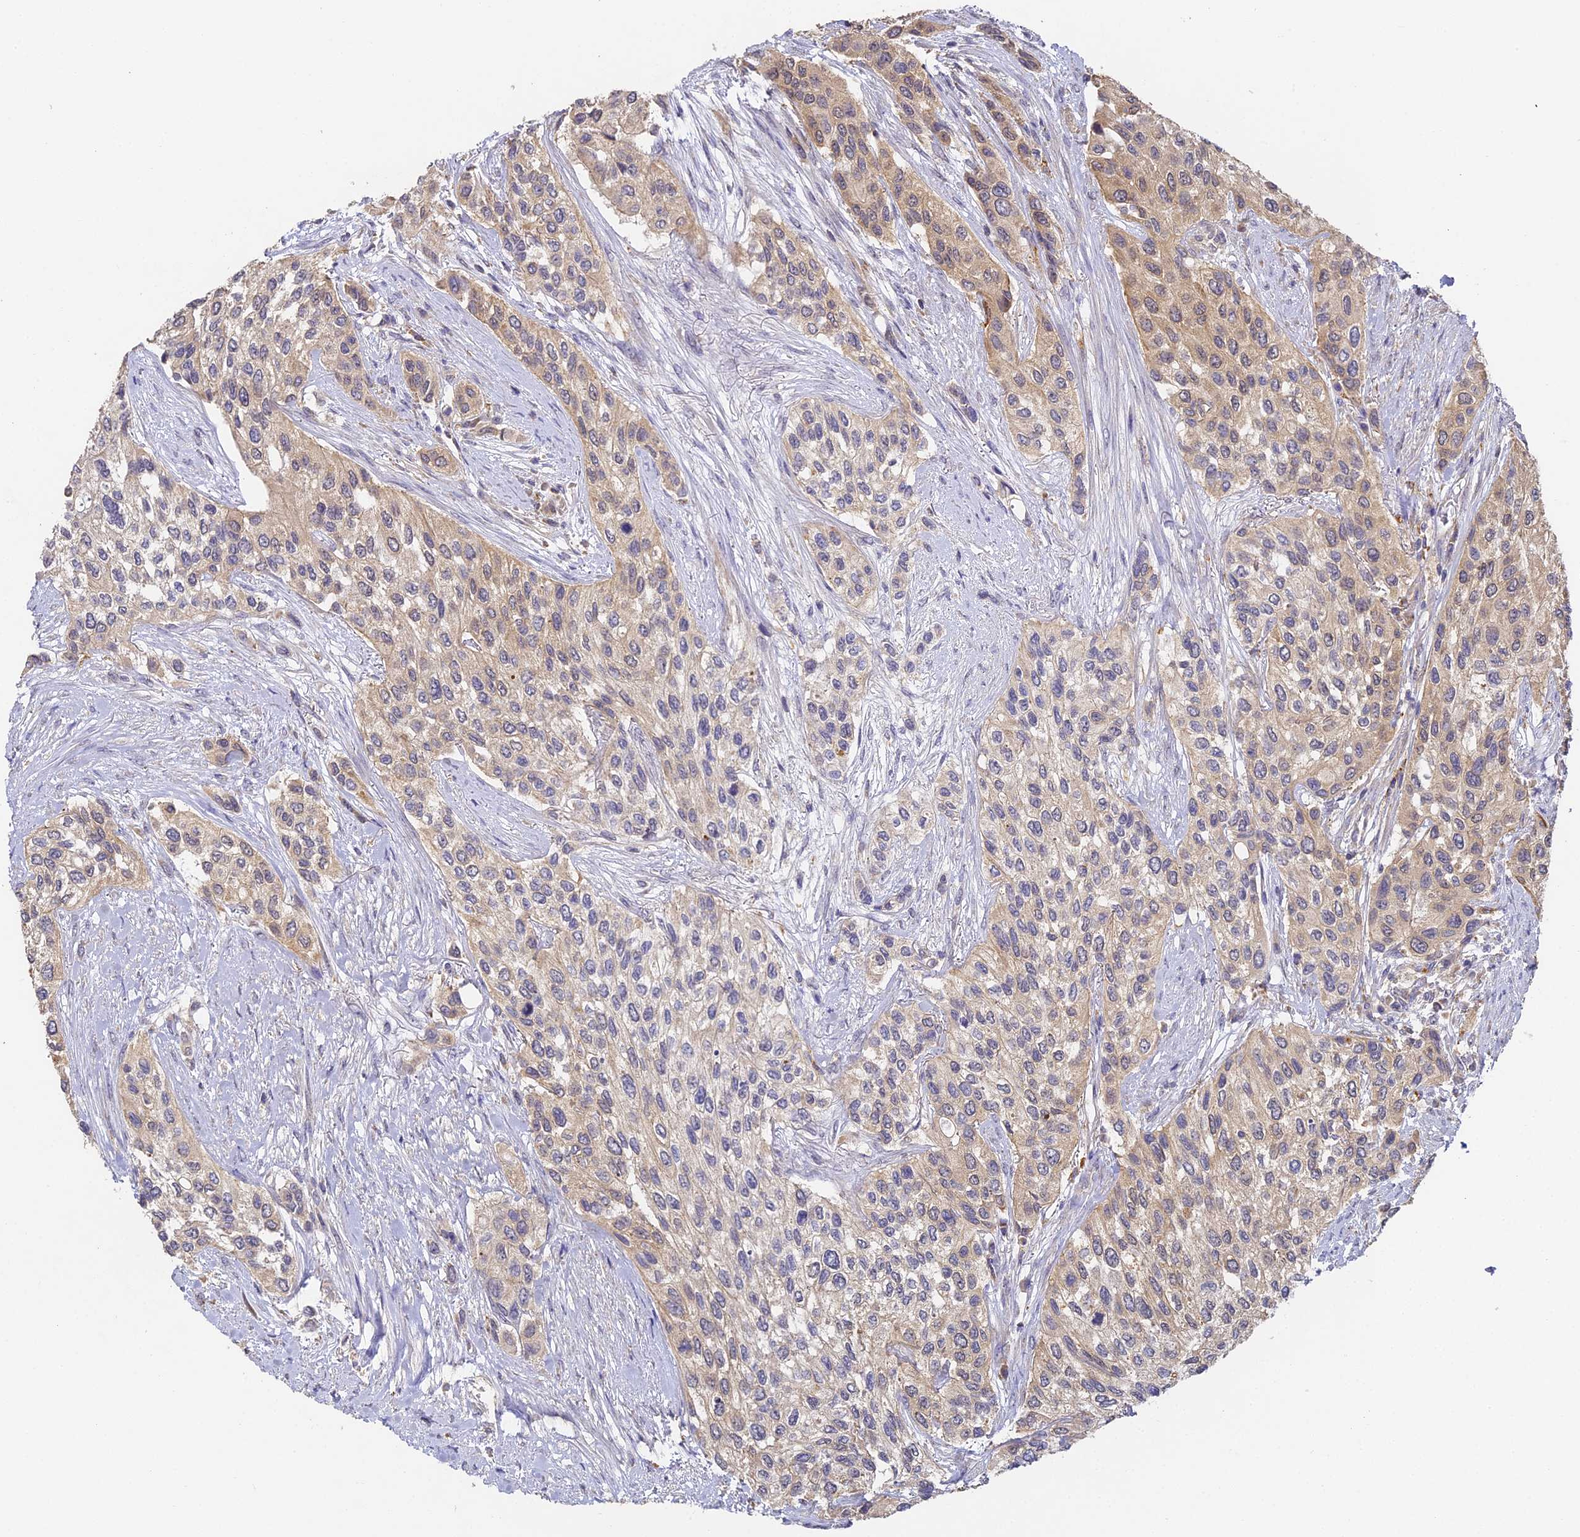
{"staining": {"intensity": "weak", "quantity": "25%-75%", "location": "cytoplasmic/membranous"}, "tissue": "urothelial cancer", "cell_type": "Tumor cells", "image_type": "cancer", "snomed": [{"axis": "morphology", "description": "Normal tissue, NOS"}, {"axis": "morphology", "description": "Urothelial carcinoma, High grade"}, {"axis": "topography", "description": "Vascular tissue"}, {"axis": "topography", "description": "Urinary bladder"}], "caption": "A low amount of weak cytoplasmic/membranous positivity is seen in approximately 25%-75% of tumor cells in urothelial cancer tissue.", "gene": "YAE1", "patient": {"sex": "female", "age": 56}}